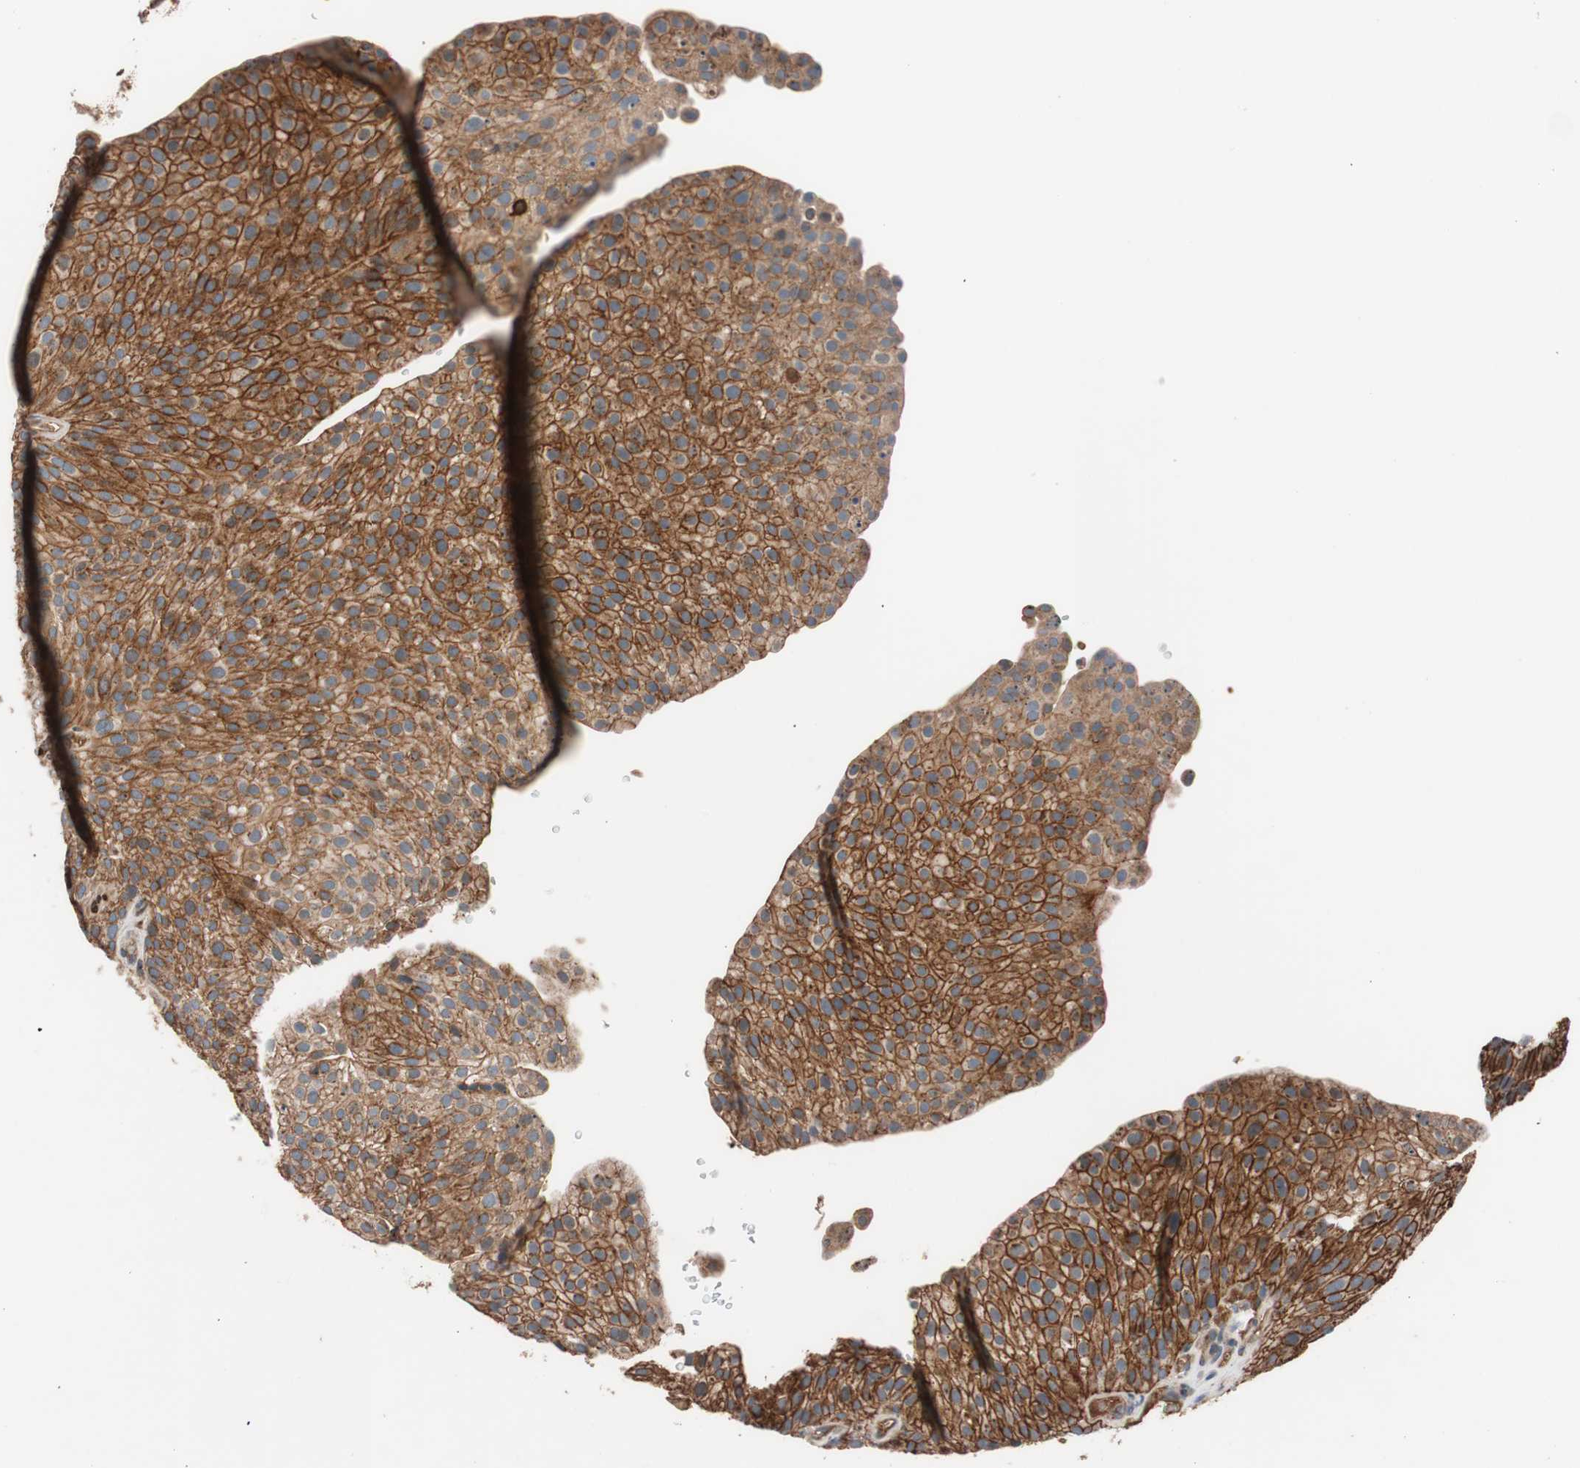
{"staining": {"intensity": "strong", "quantity": ">75%", "location": "cytoplasmic/membranous"}, "tissue": "urothelial cancer", "cell_type": "Tumor cells", "image_type": "cancer", "snomed": [{"axis": "morphology", "description": "Urothelial carcinoma, Low grade"}, {"axis": "topography", "description": "Smooth muscle"}, {"axis": "topography", "description": "Urinary bladder"}], "caption": "Tumor cells reveal high levels of strong cytoplasmic/membranous expression in about >75% of cells in low-grade urothelial carcinoma.", "gene": "SDC4", "patient": {"sex": "male", "age": 60}}